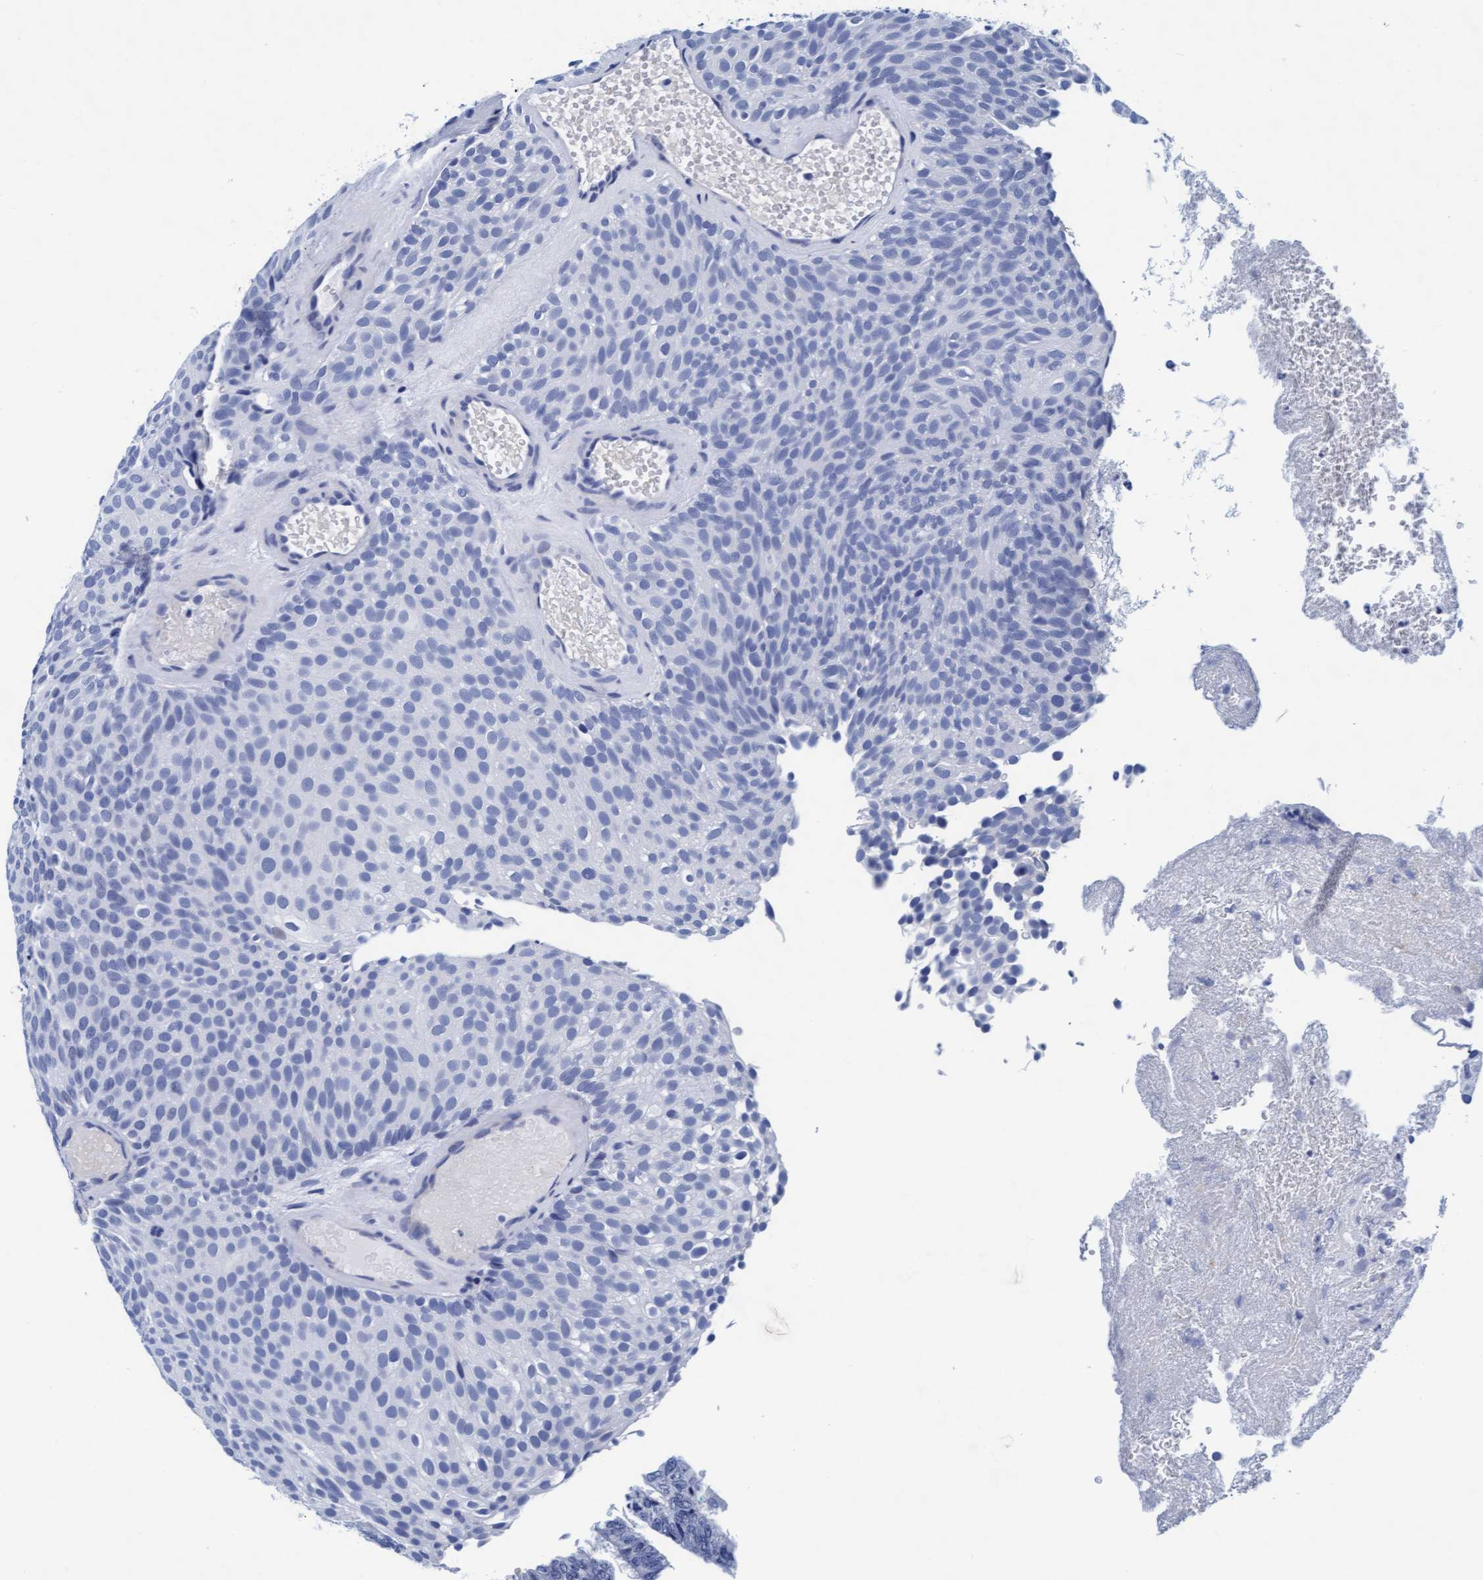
{"staining": {"intensity": "negative", "quantity": "none", "location": "none"}, "tissue": "urothelial cancer", "cell_type": "Tumor cells", "image_type": "cancer", "snomed": [{"axis": "morphology", "description": "Urothelial carcinoma, Low grade"}, {"axis": "topography", "description": "Urinary bladder"}], "caption": "Immunohistochemical staining of human urothelial cancer shows no significant staining in tumor cells.", "gene": "ARSG", "patient": {"sex": "male", "age": 78}}